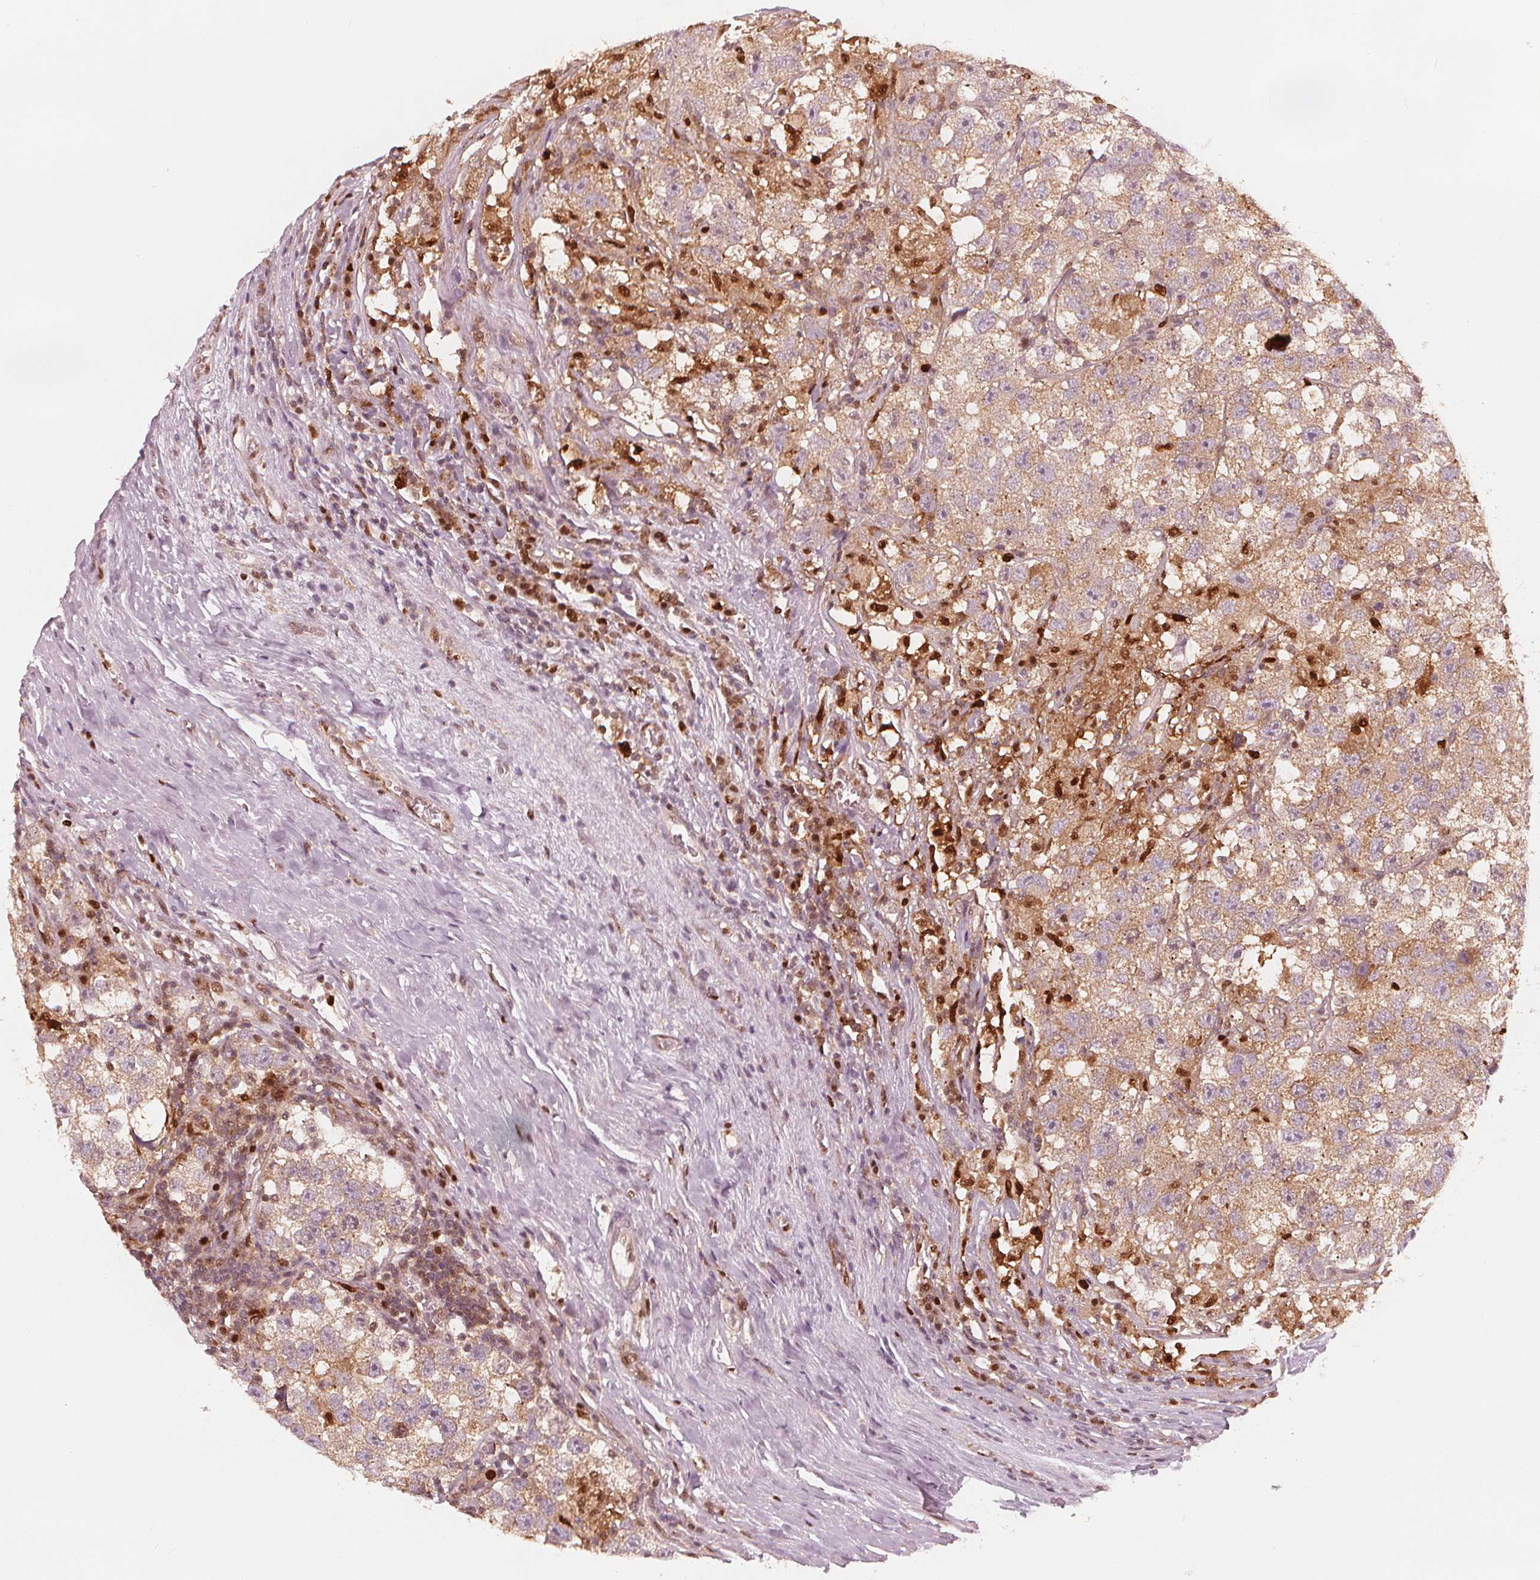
{"staining": {"intensity": "weak", "quantity": ">75%", "location": "cytoplasmic/membranous,nuclear"}, "tissue": "testis cancer", "cell_type": "Tumor cells", "image_type": "cancer", "snomed": [{"axis": "morphology", "description": "Seminoma, NOS"}, {"axis": "topography", "description": "Testis"}], "caption": "Protein expression analysis of human testis cancer reveals weak cytoplasmic/membranous and nuclear expression in about >75% of tumor cells.", "gene": "SQSTM1", "patient": {"sex": "male", "age": 26}}